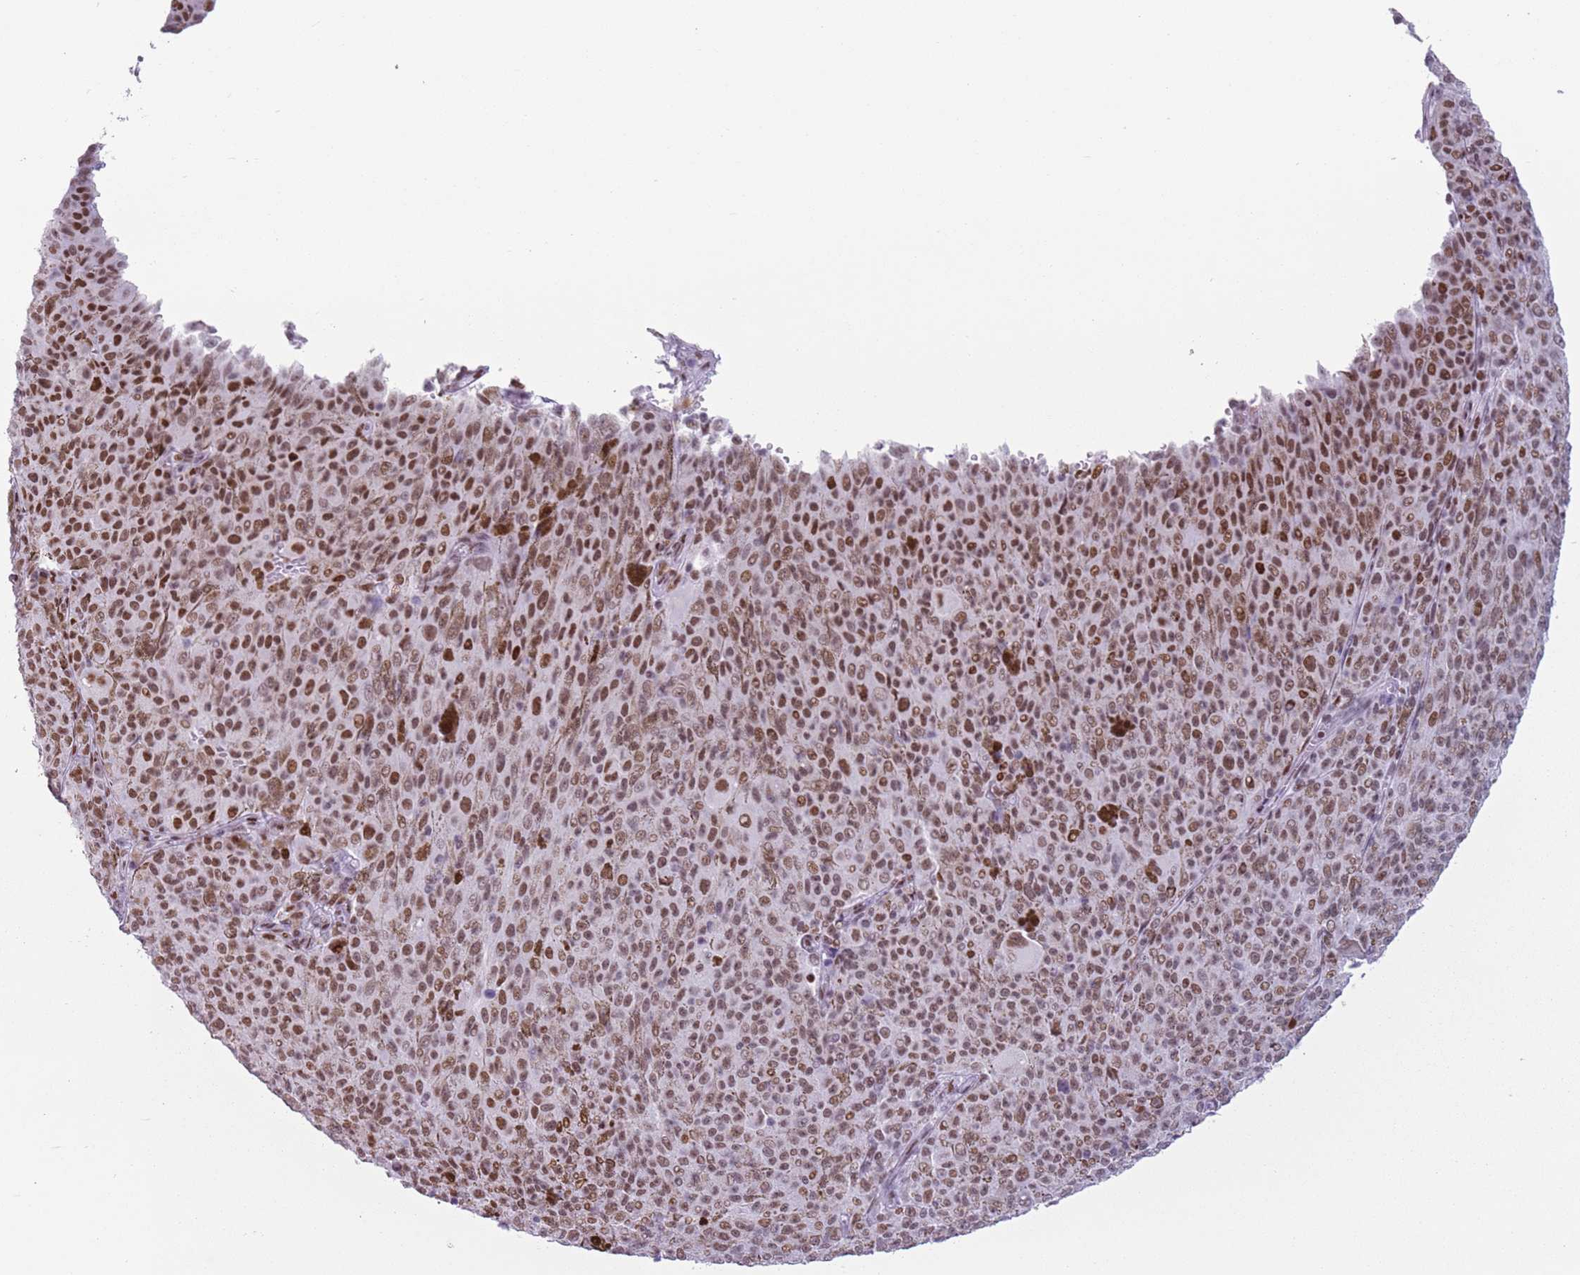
{"staining": {"intensity": "moderate", "quantity": ">75%", "location": "nuclear"}, "tissue": "melanoma", "cell_type": "Tumor cells", "image_type": "cancer", "snomed": [{"axis": "morphology", "description": "Malignant melanoma, NOS"}, {"axis": "topography", "description": "Skin"}], "caption": "Immunohistochemical staining of malignant melanoma reveals moderate nuclear protein staining in about >75% of tumor cells. The staining was performed using DAB (3,3'-diaminobenzidine) to visualize the protein expression in brown, while the nuclei were stained in blue with hematoxylin (Magnification: 20x).", "gene": "FAM104B", "patient": {"sex": "female", "age": 52}}